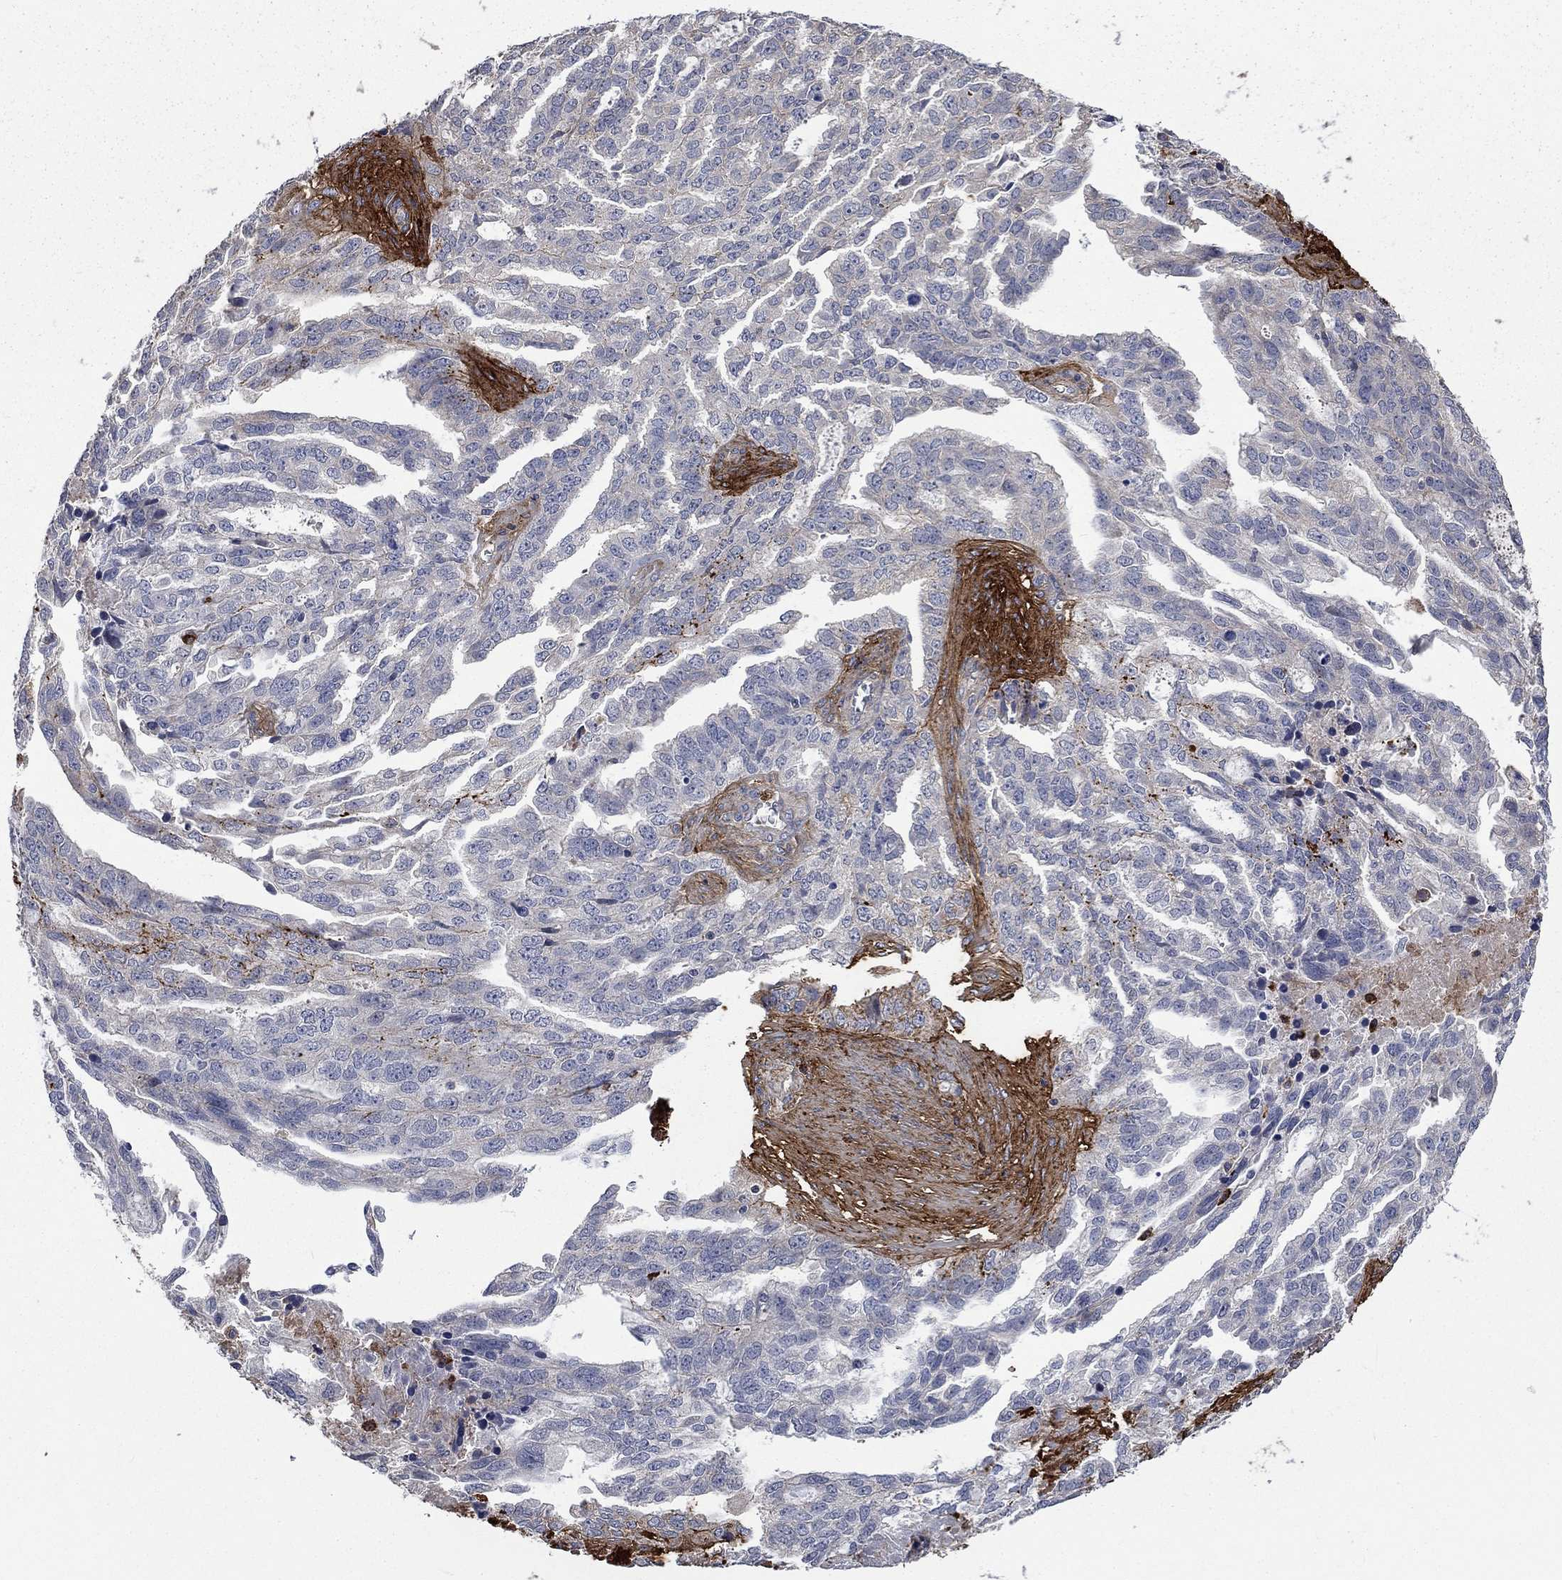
{"staining": {"intensity": "negative", "quantity": "none", "location": "none"}, "tissue": "ovarian cancer", "cell_type": "Tumor cells", "image_type": "cancer", "snomed": [{"axis": "morphology", "description": "Cystadenocarcinoma, serous, NOS"}, {"axis": "topography", "description": "Ovary"}], "caption": "Immunohistochemistry (IHC) micrograph of neoplastic tissue: human ovarian cancer (serous cystadenocarcinoma) stained with DAB exhibits no significant protein positivity in tumor cells.", "gene": "VCAN", "patient": {"sex": "female", "age": 51}}